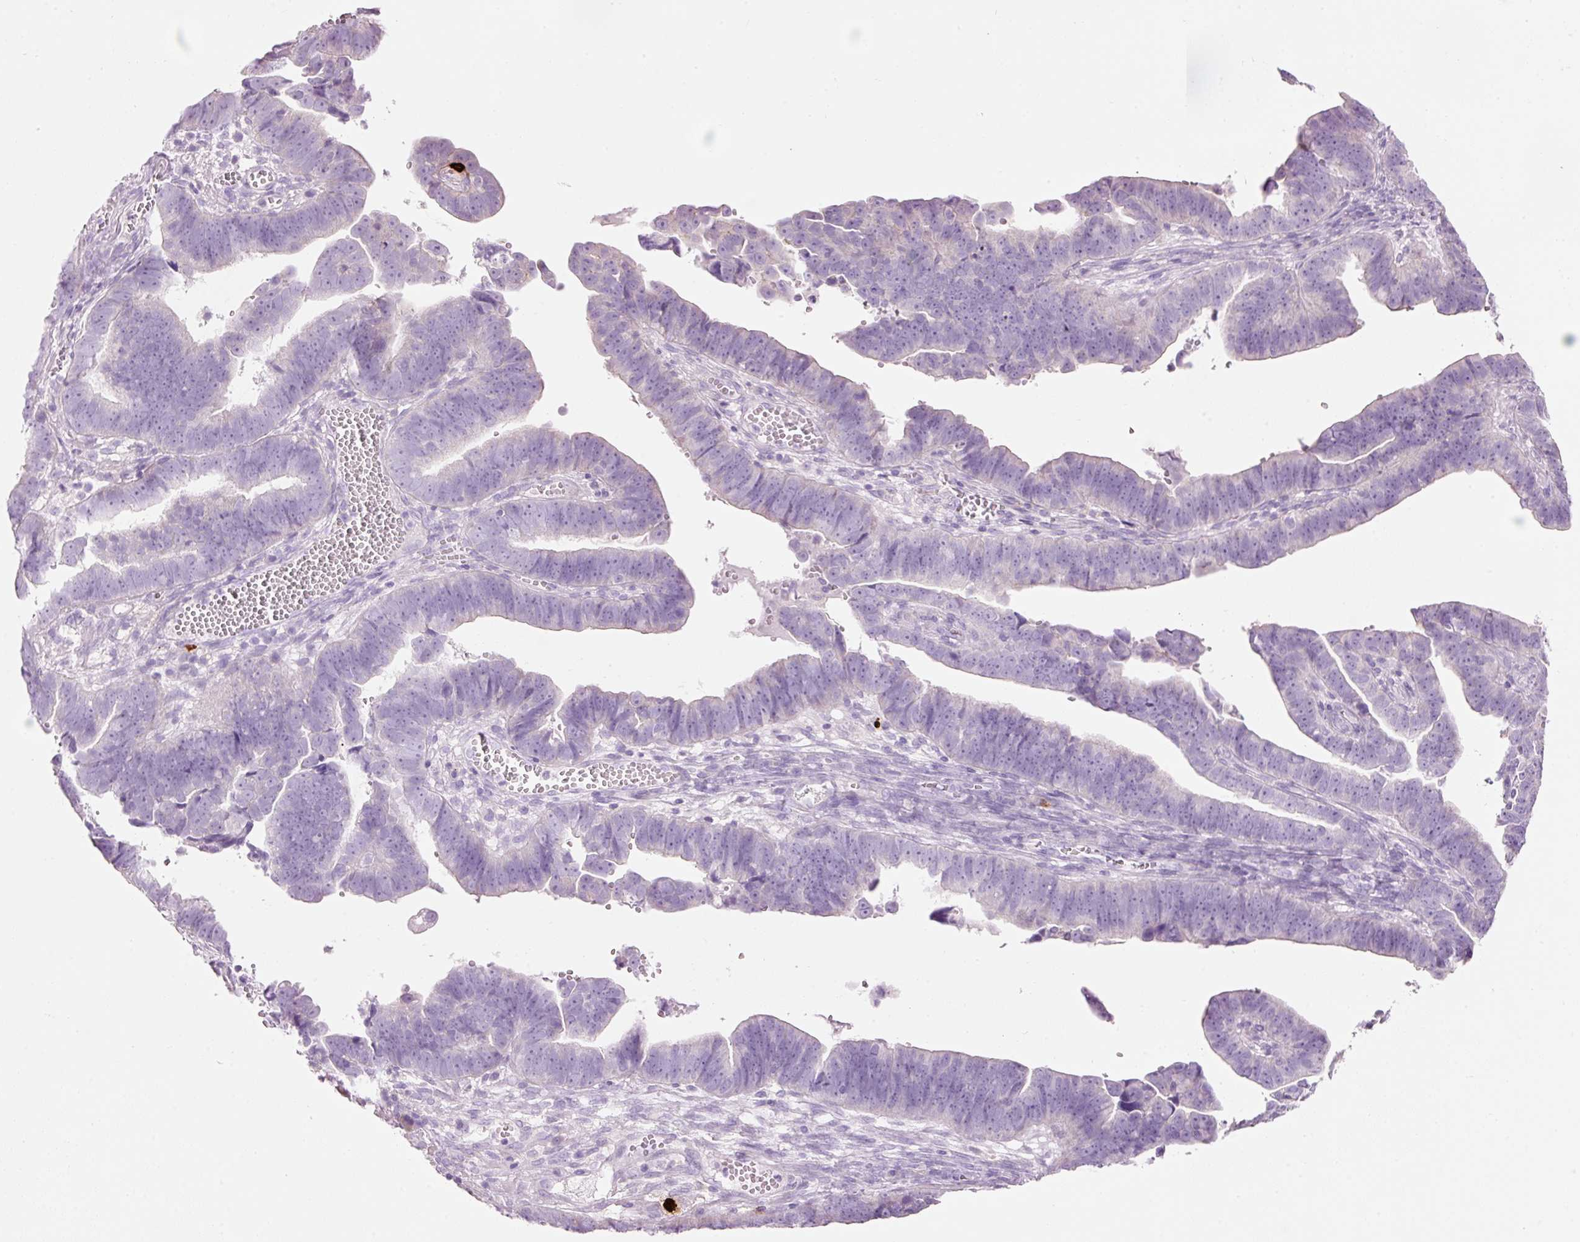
{"staining": {"intensity": "negative", "quantity": "none", "location": "none"}, "tissue": "endometrial cancer", "cell_type": "Tumor cells", "image_type": "cancer", "snomed": [{"axis": "morphology", "description": "Adenocarcinoma, NOS"}, {"axis": "topography", "description": "Endometrium"}], "caption": "This is an immunohistochemistry (IHC) micrograph of human endometrial adenocarcinoma. There is no positivity in tumor cells.", "gene": "CMA1", "patient": {"sex": "female", "age": 75}}